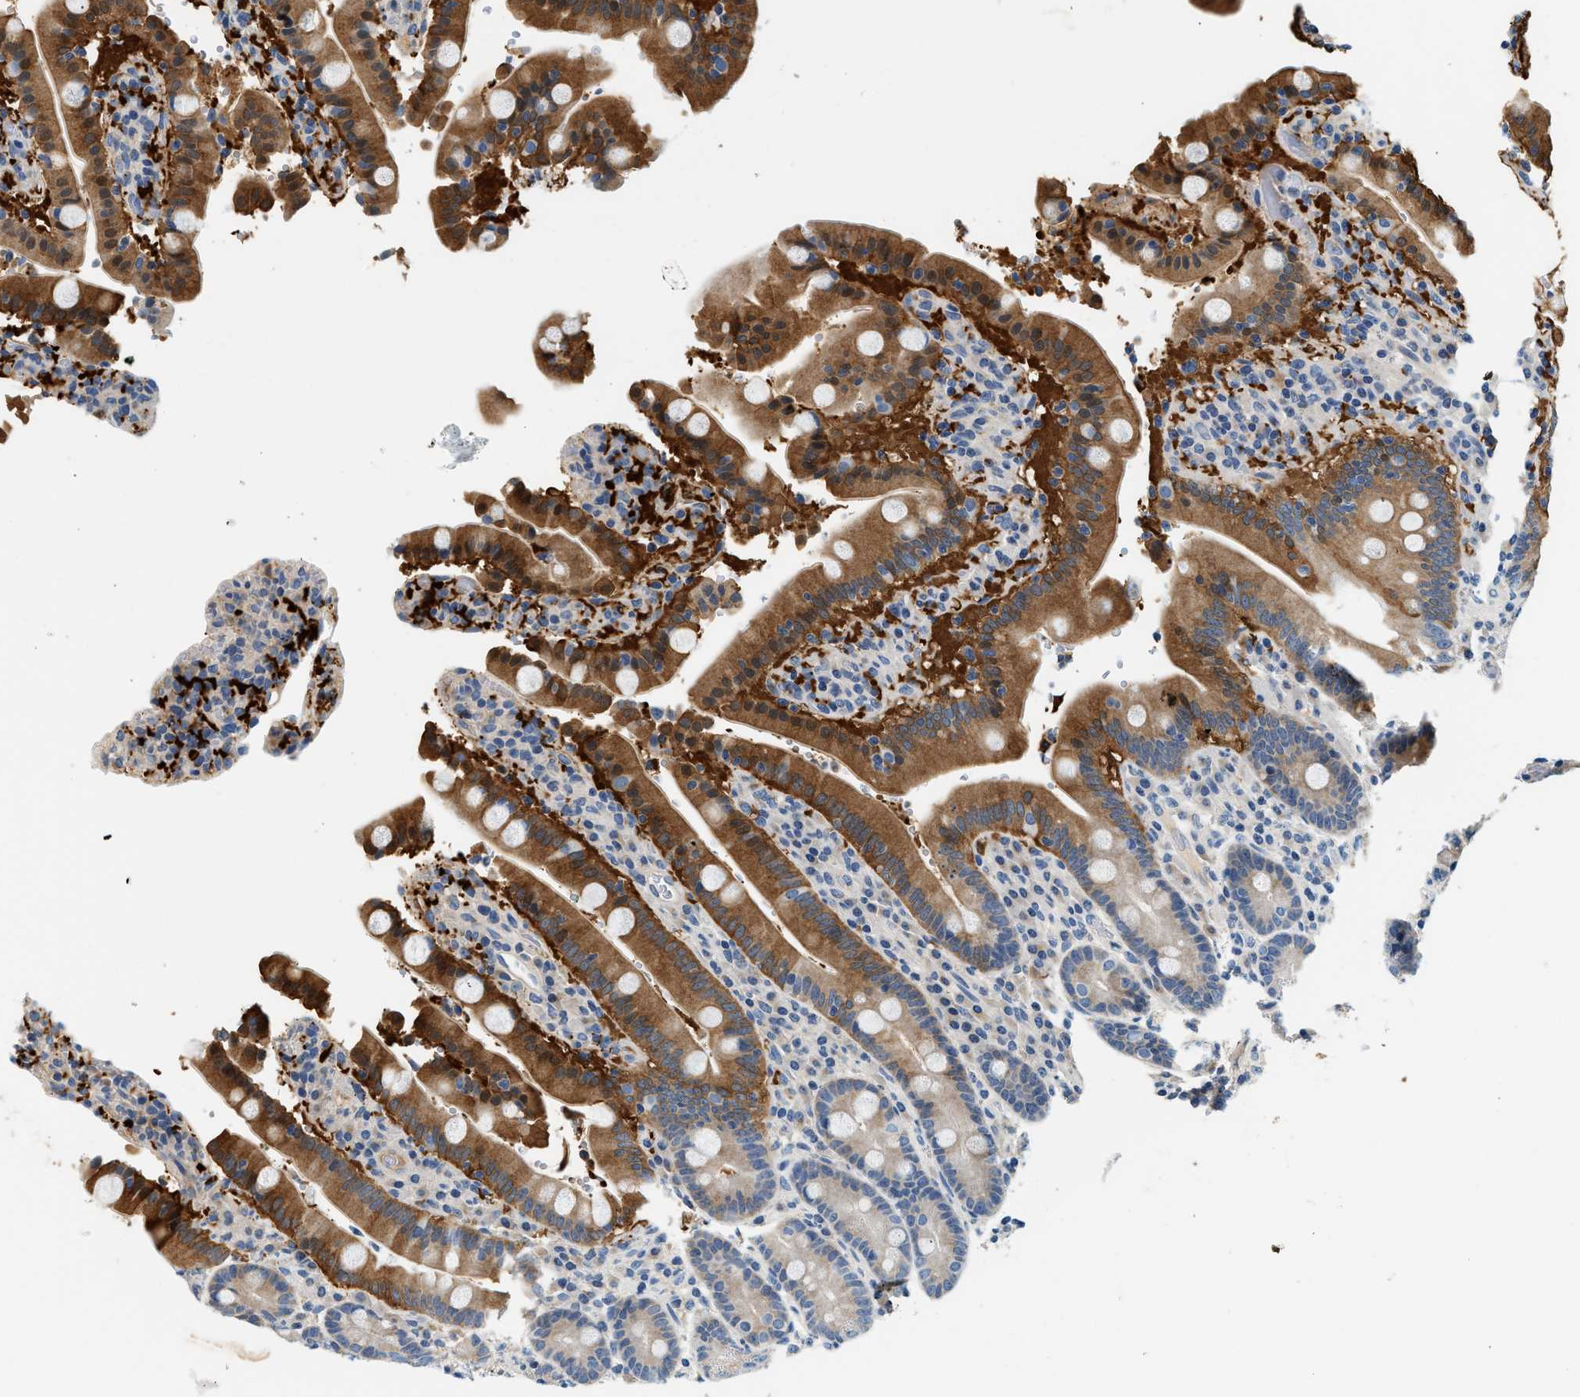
{"staining": {"intensity": "moderate", "quantity": ">75%", "location": "cytoplasmic/membranous"}, "tissue": "duodenum", "cell_type": "Glandular cells", "image_type": "normal", "snomed": [{"axis": "morphology", "description": "Normal tissue, NOS"}, {"axis": "topography", "description": "Small intestine, NOS"}], "caption": "A photomicrograph of duodenum stained for a protein demonstrates moderate cytoplasmic/membranous brown staining in glandular cells. The protein of interest is shown in brown color, while the nuclei are stained blue.", "gene": "SLC35E1", "patient": {"sex": "female", "age": 71}}